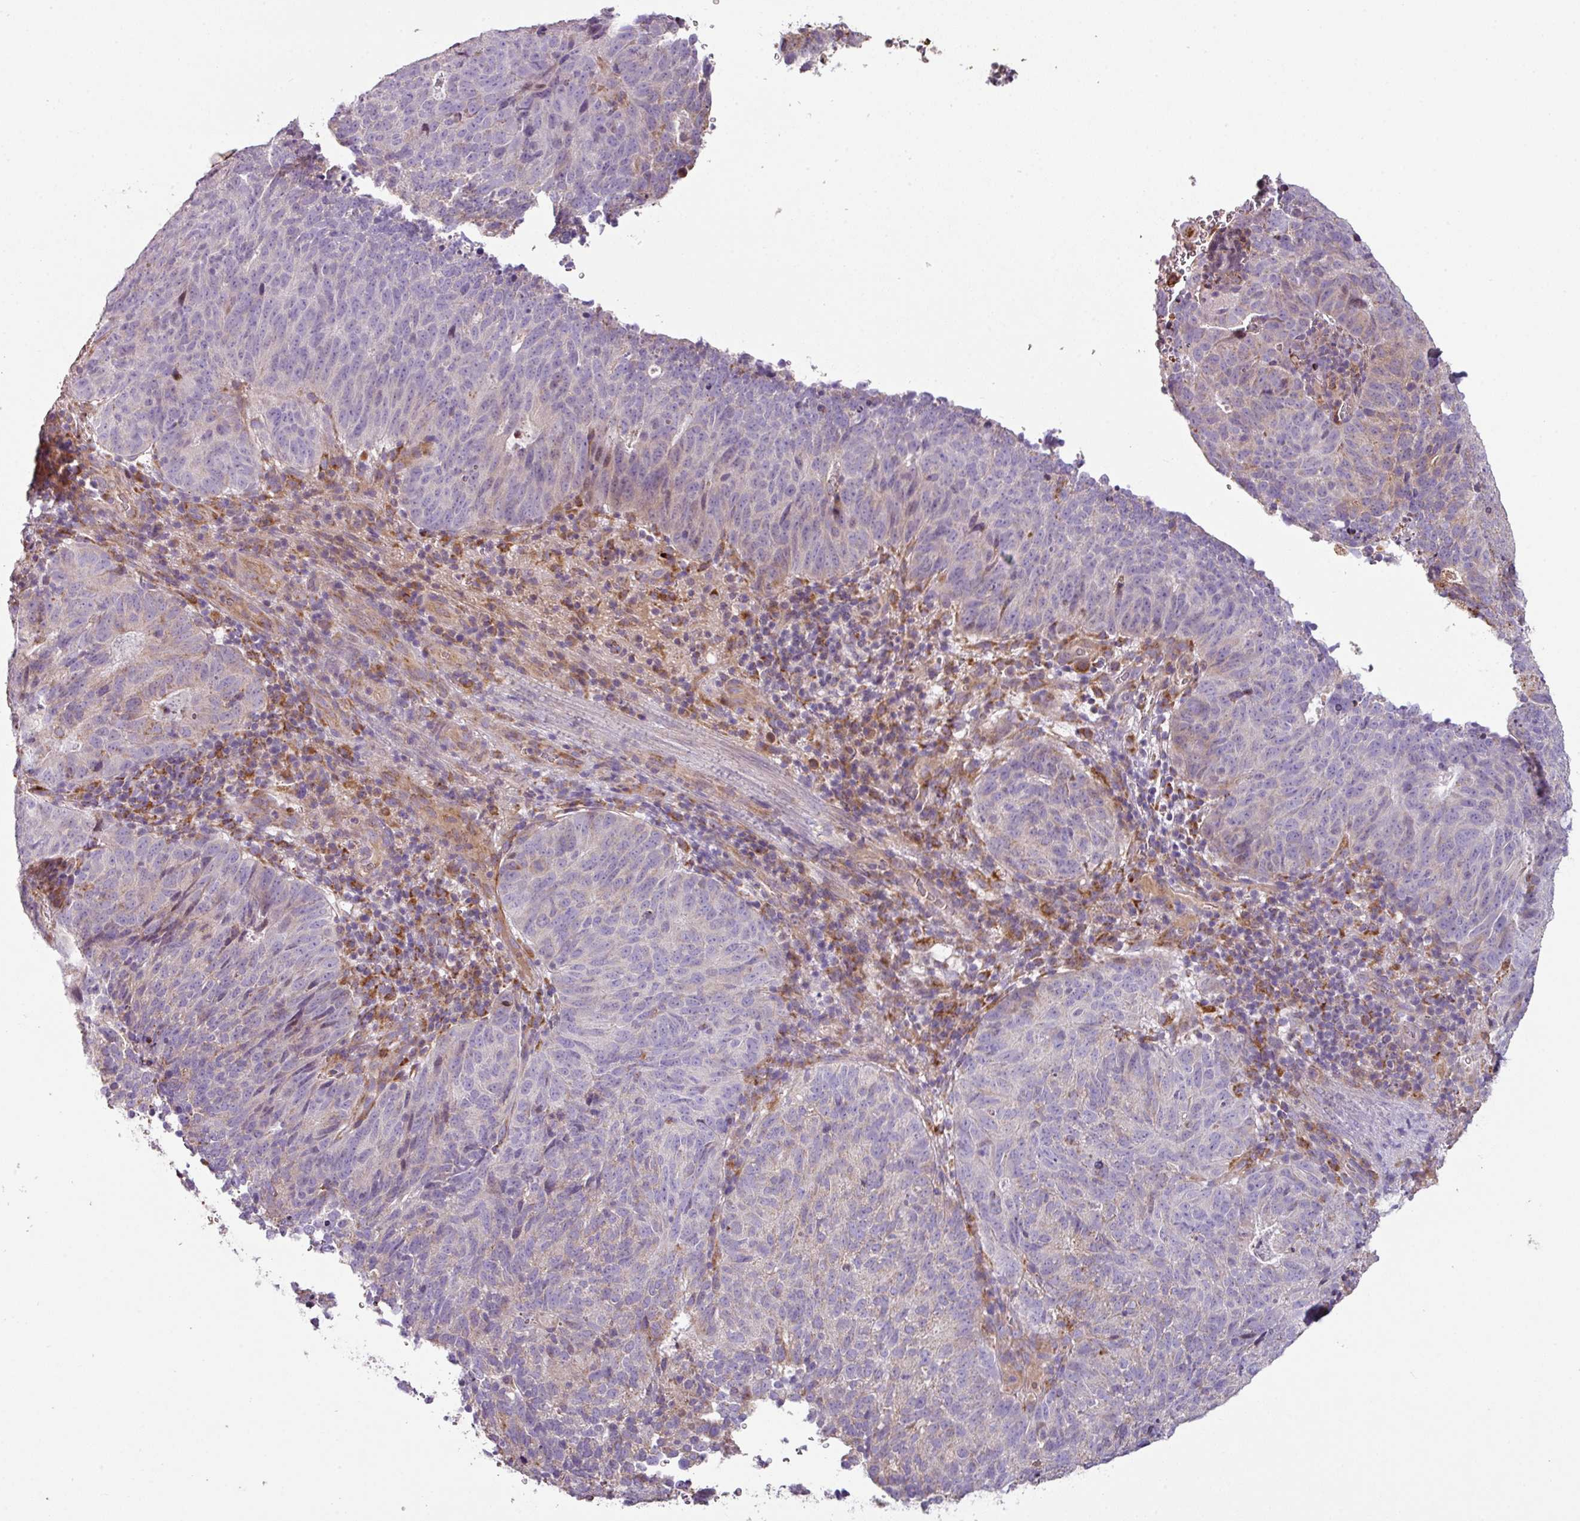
{"staining": {"intensity": "negative", "quantity": "none", "location": "none"}, "tissue": "cervical cancer", "cell_type": "Tumor cells", "image_type": "cancer", "snomed": [{"axis": "morphology", "description": "Adenocarcinoma, NOS"}, {"axis": "topography", "description": "Cervix"}], "caption": "A high-resolution image shows immunohistochemistry (IHC) staining of cervical cancer (adenocarcinoma), which displays no significant staining in tumor cells.", "gene": "SQOR", "patient": {"sex": "female", "age": 38}}